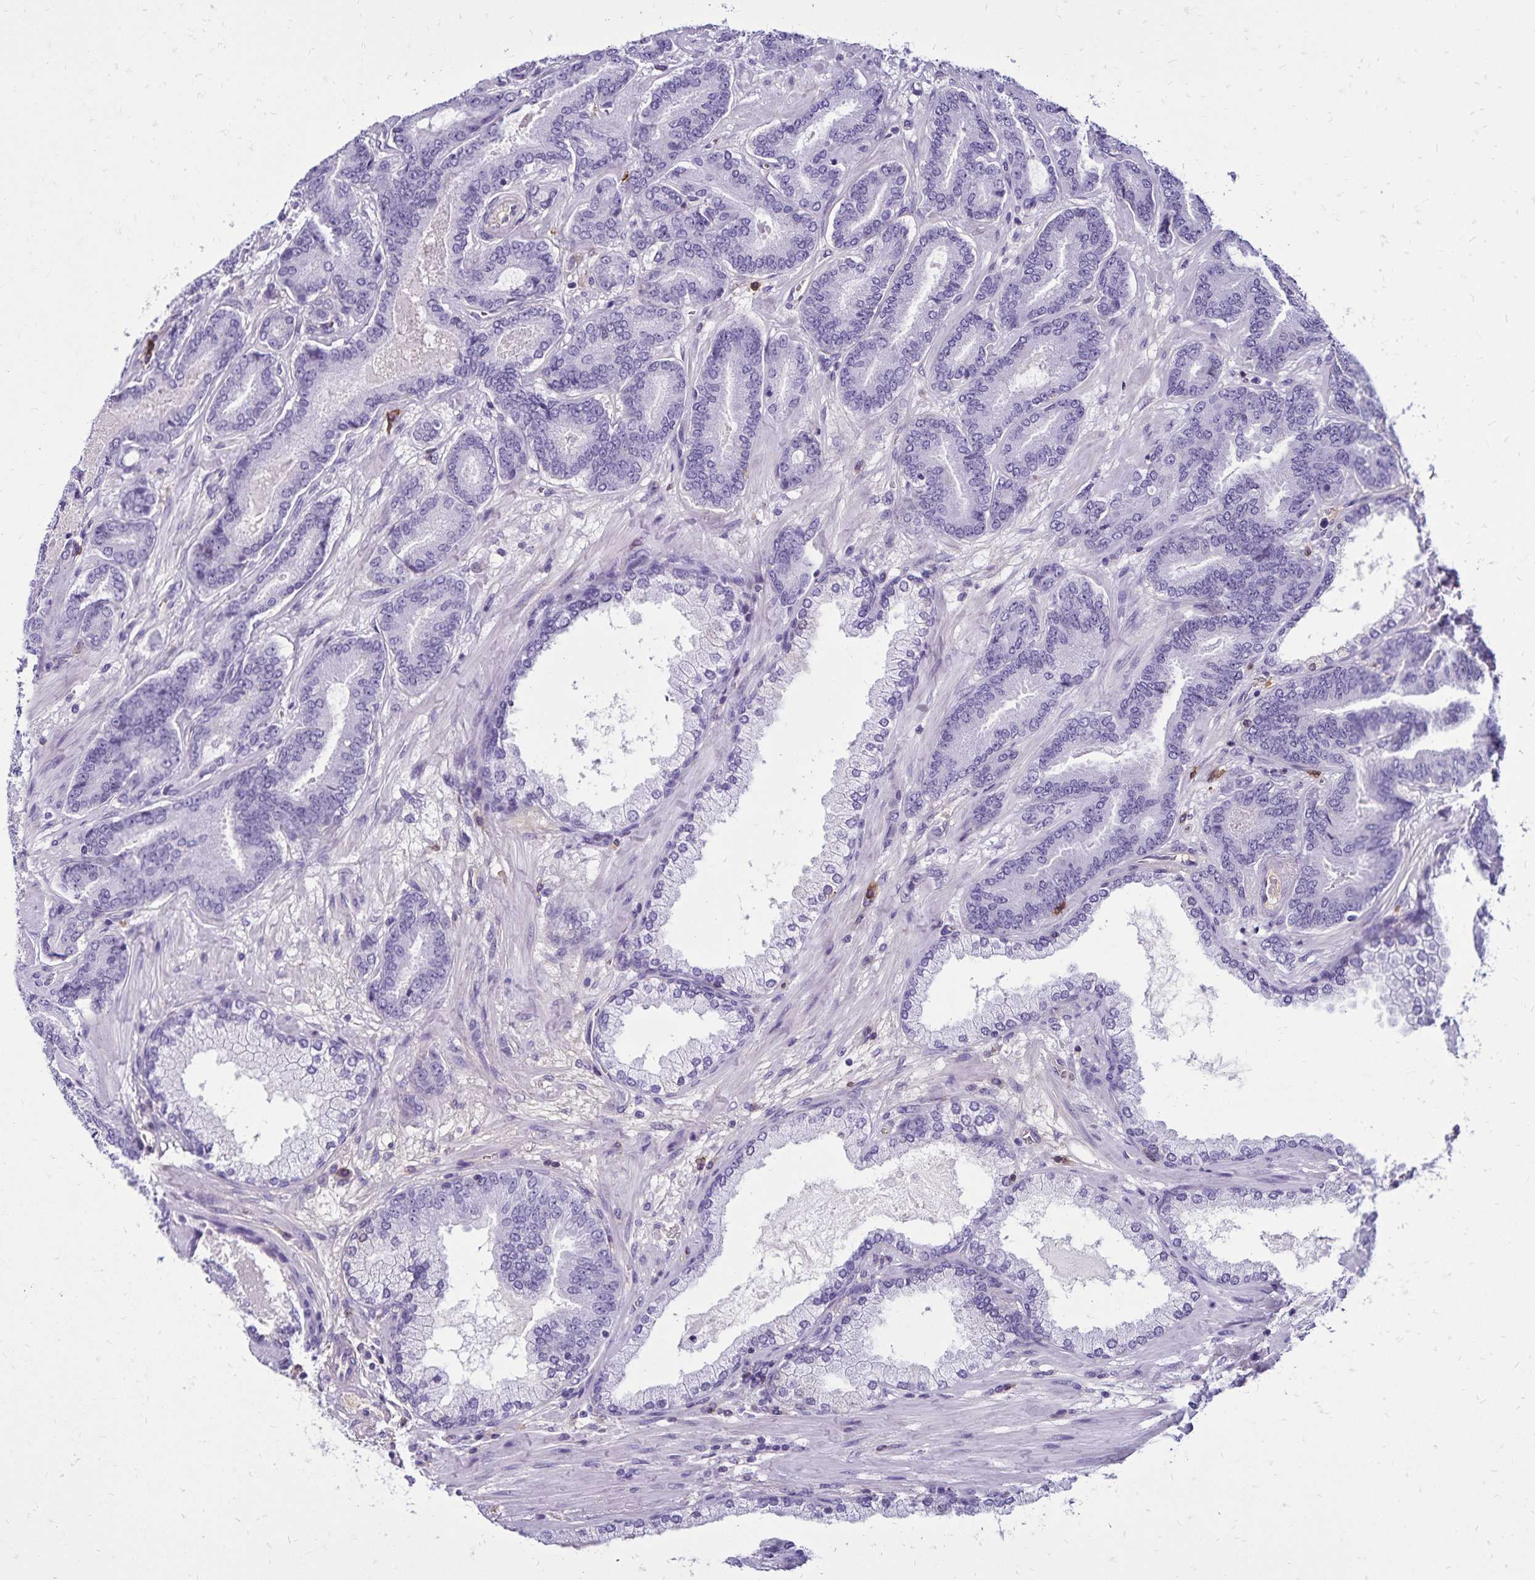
{"staining": {"intensity": "negative", "quantity": "none", "location": "none"}, "tissue": "prostate cancer", "cell_type": "Tumor cells", "image_type": "cancer", "snomed": [{"axis": "morphology", "description": "Adenocarcinoma, High grade"}, {"axis": "topography", "description": "Prostate"}], "caption": "IHC of high-grade adenocarcinoma (prostate) reveals no staining in tumor cells.", "gene": "CD27", "patient": {"sex": "male", "age": 62}}